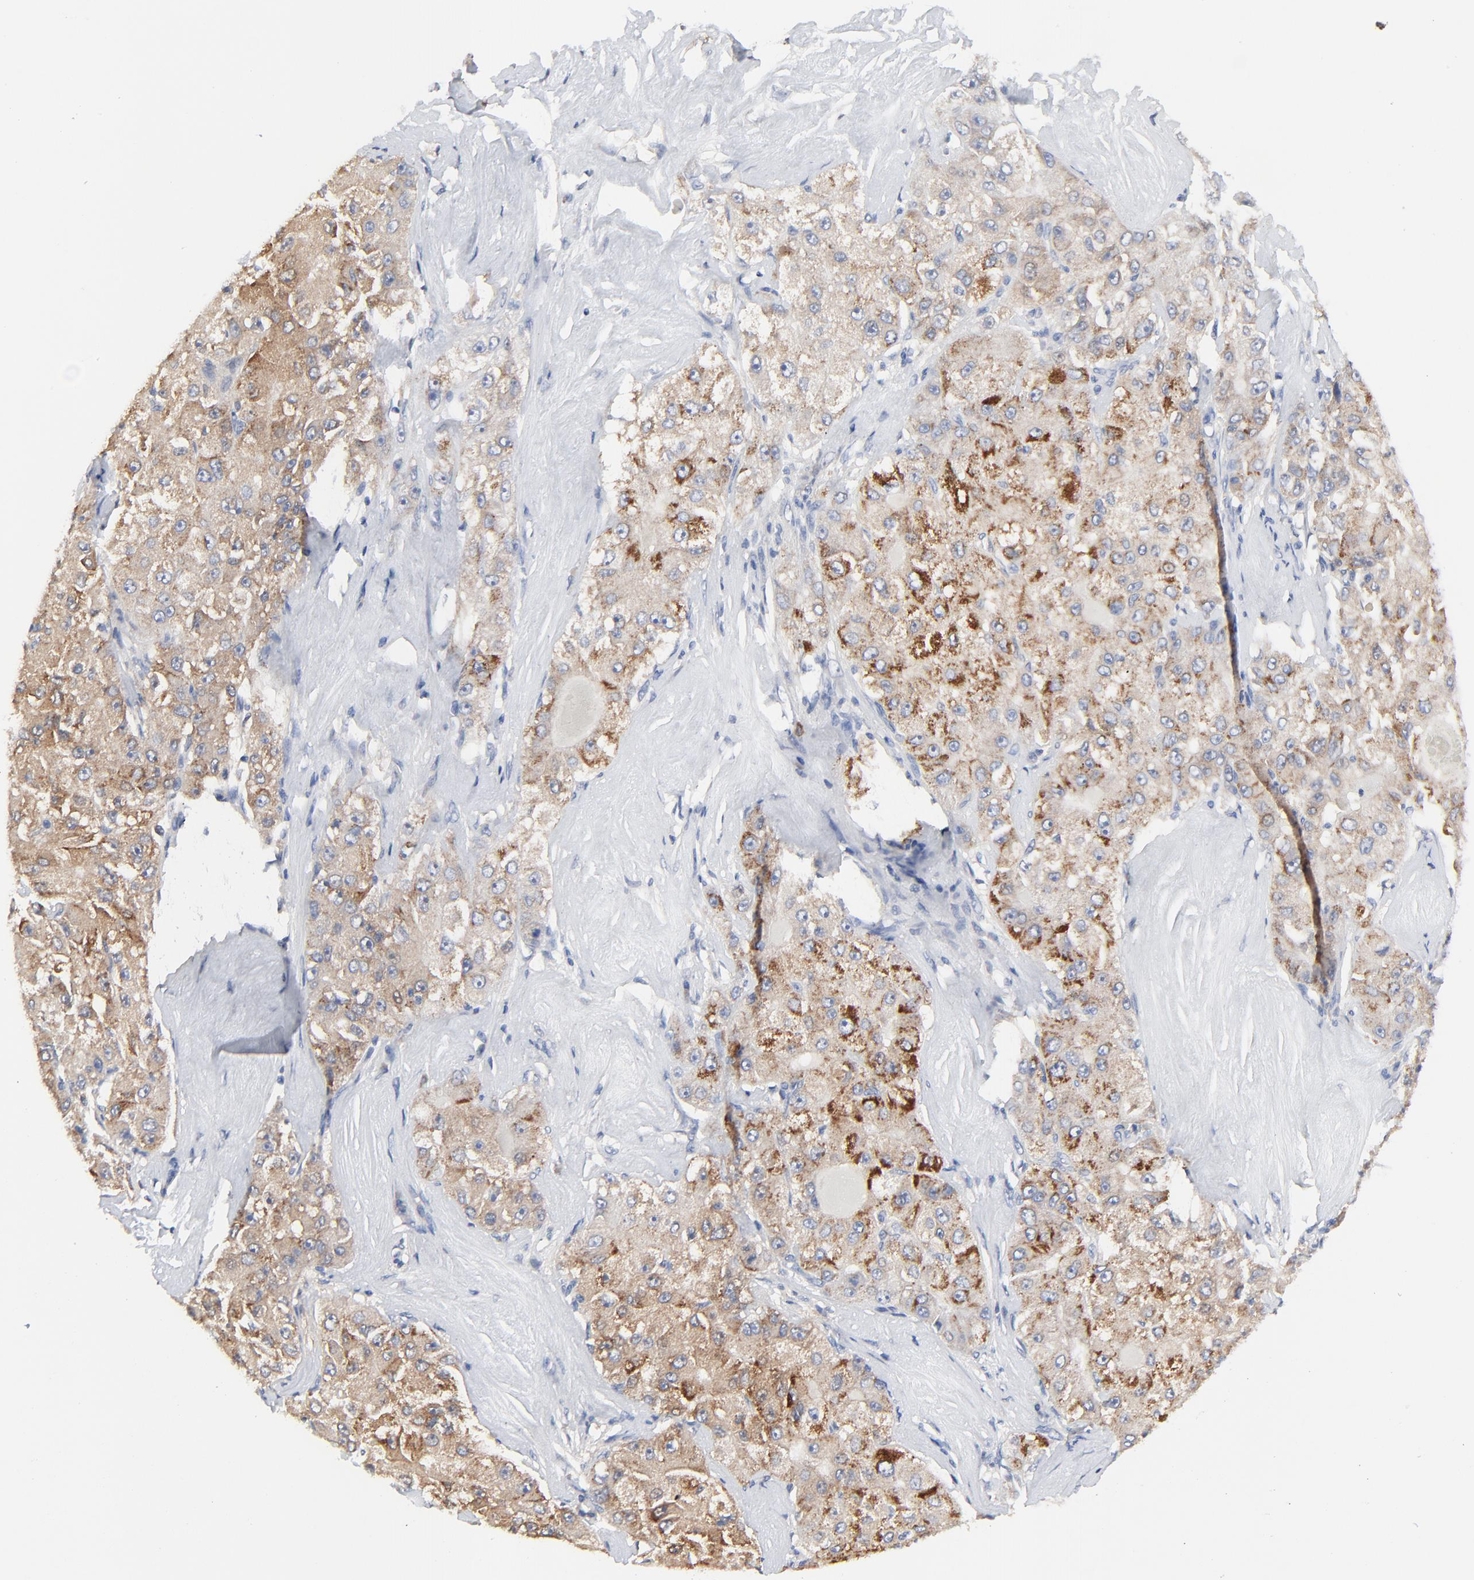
{"staining": {"intensity": "strong", "quantity": ">75%", "location": "cytoplasmic/membranous"}, "tissue": "liver cancer", "cell_type": "Tumor cells", "image_type": "cancer", "snomed": [{"axis": "morphology", "description": "Carcinoma, Hepatocellular, NOS"}, {"axis": "topography", "description": "Liver"}], "caption": "This is an image of immunohistochemistry (IHC) staining of liver cancer (hepatocellular carcinoma), which shows strong staining in the cytoplasmic/membranous of tumor cells.", "gene": "FBXL5", "patient": {"sex": "male", "age": 80}}